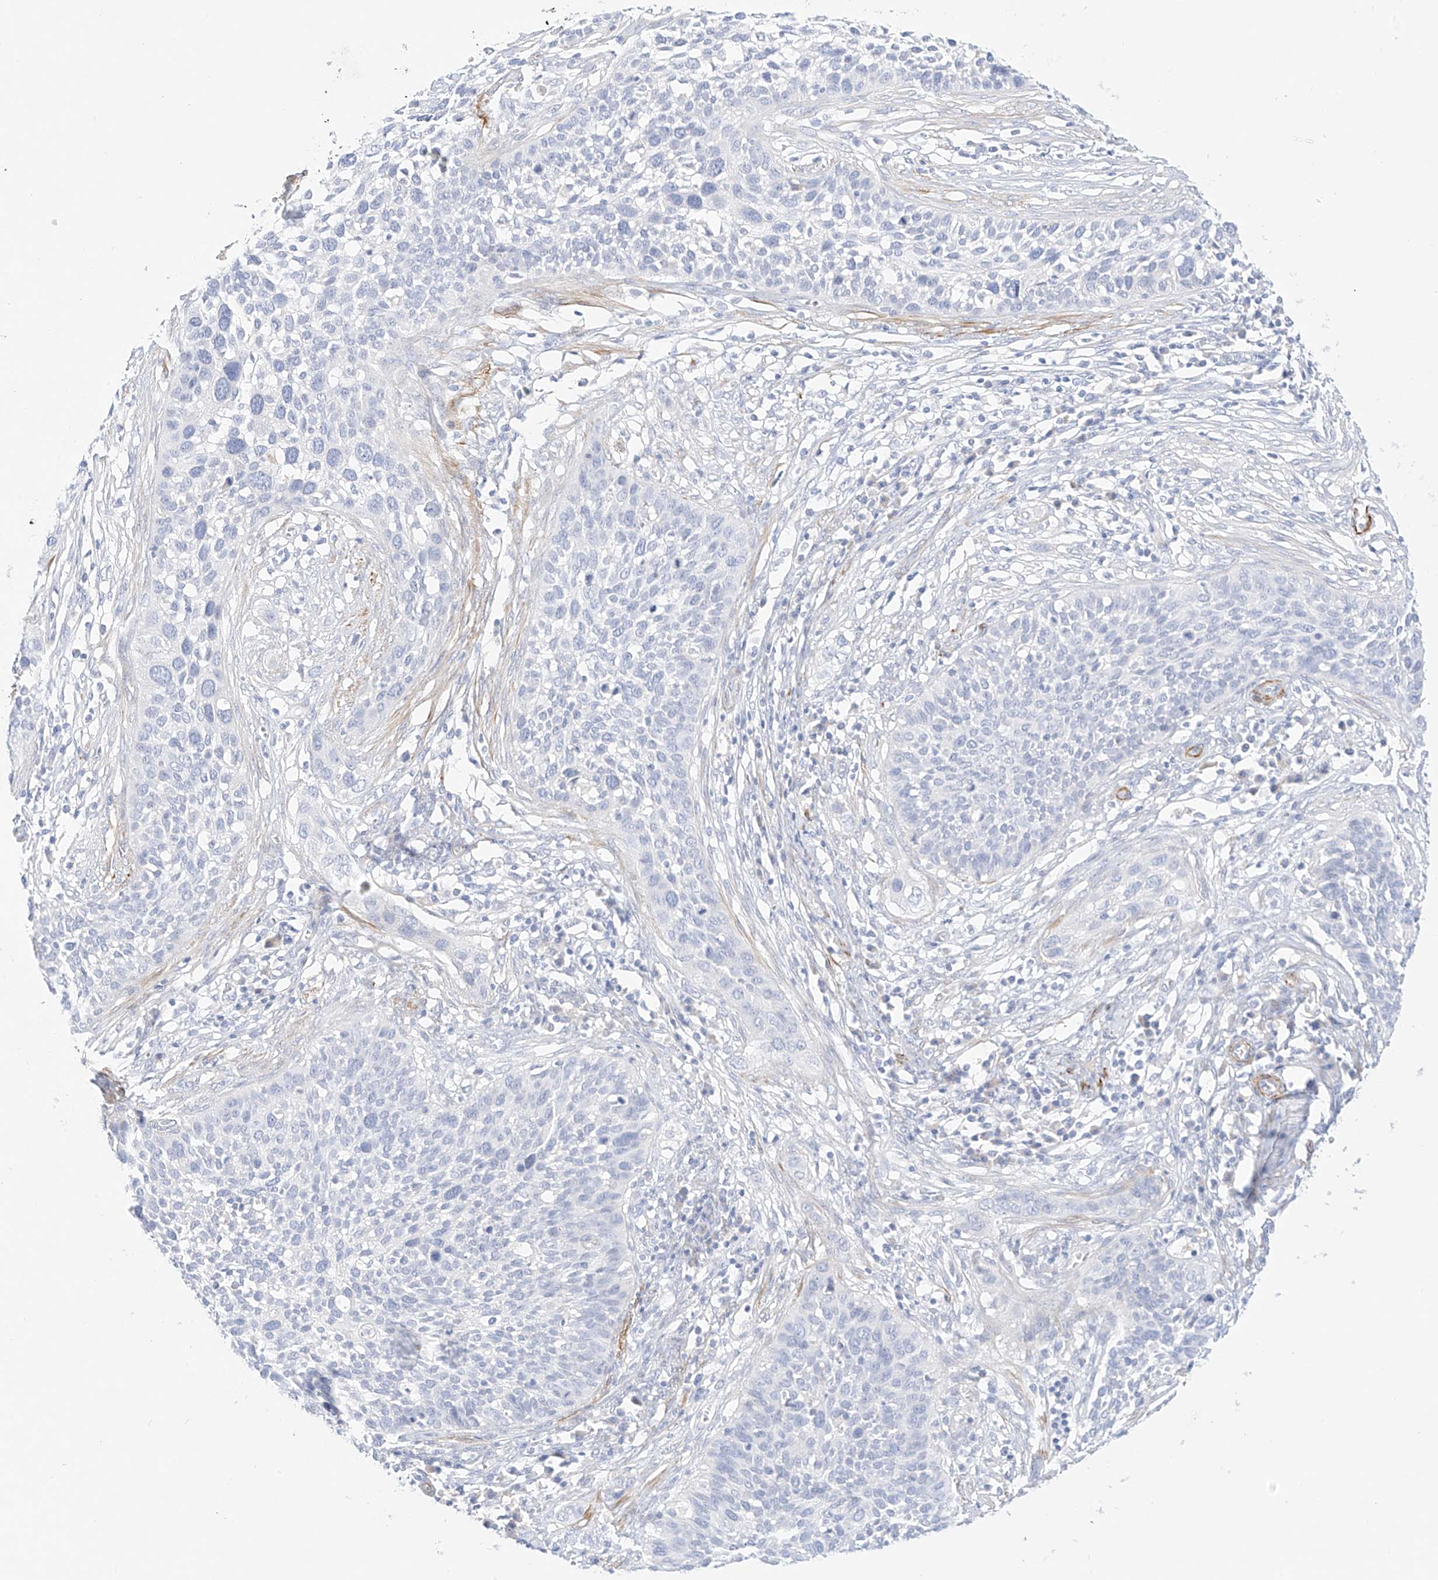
{"staining": {"intensity": "negative", "quantity": "none", "location": "none"}, "tissue": "cervical cancer", "cell_type": "Tumor cells", "image_type": "cancer", "snomed": [{"axis": "morphology", "description": "Squamous cell carcinoma, NOS"}, {"axis": "topography", "description": "Cervix"}], "caption": "A photomicrograph of cervical squamous cell carcinoma stained for a protein demonstrates no brown staining in tumor cells.", "gene": "ST3GAL5", "patient": {"sex": "female", "age": 34}}